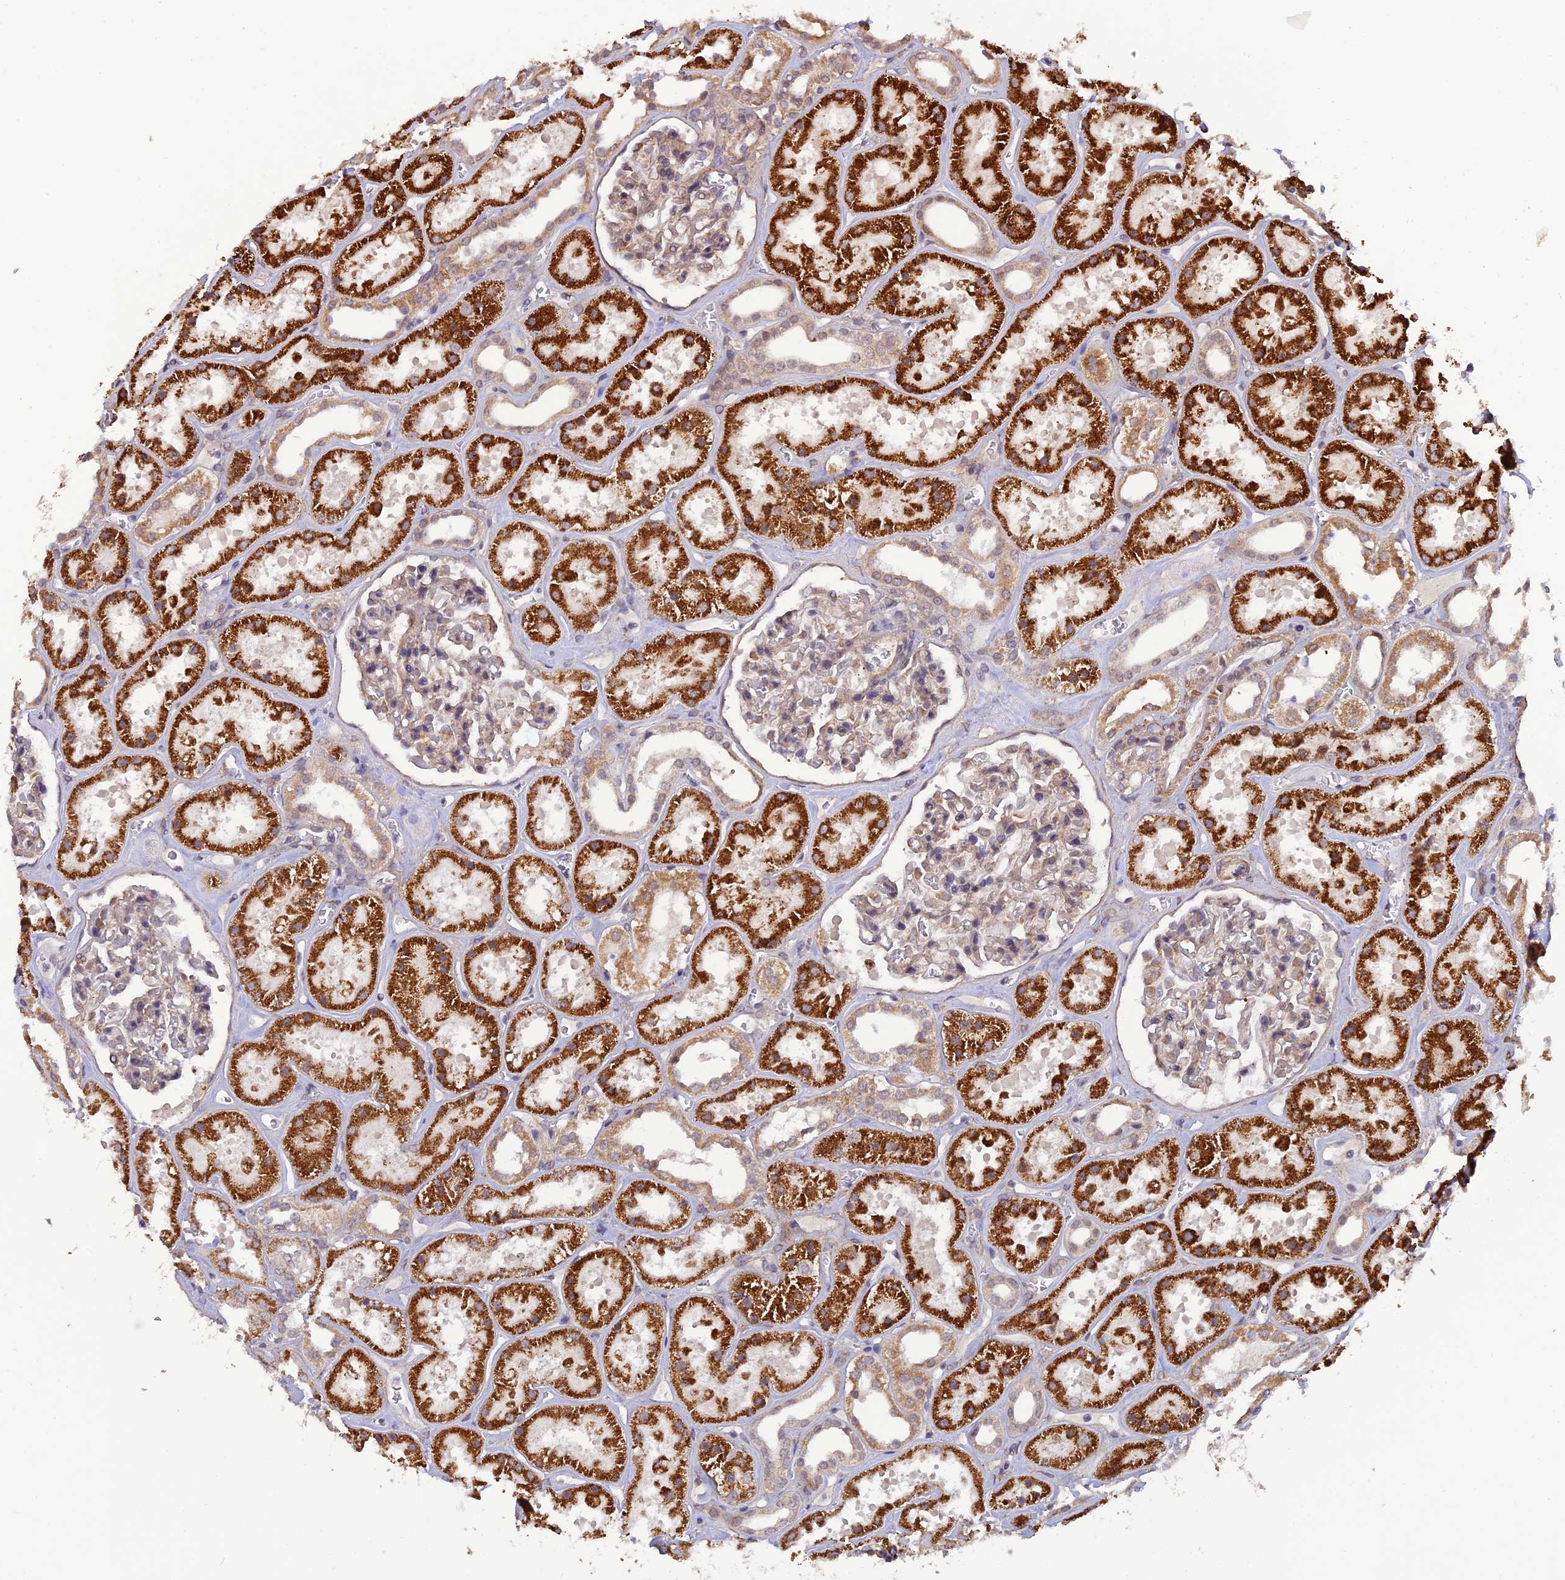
{"staining": {"intensity": "weak", "quantity": "<25%", "location": "cytoplasmic/membranous"}, "tissue": "kidney", "cell_type": "Cells in glomeruli", "image_type": "normal", "snomed": [{"axis": "morphology", "description": "Normal tissue, NOS"}, {"axis": "topography", "description": "Kidney"}], "caption": "Human kidney stained for a protein using immunohistochemistry exhibits no staining in cells in glomeruli.", "gene": "PAGR1", "patient": {"sex": "female", "age": 41}}